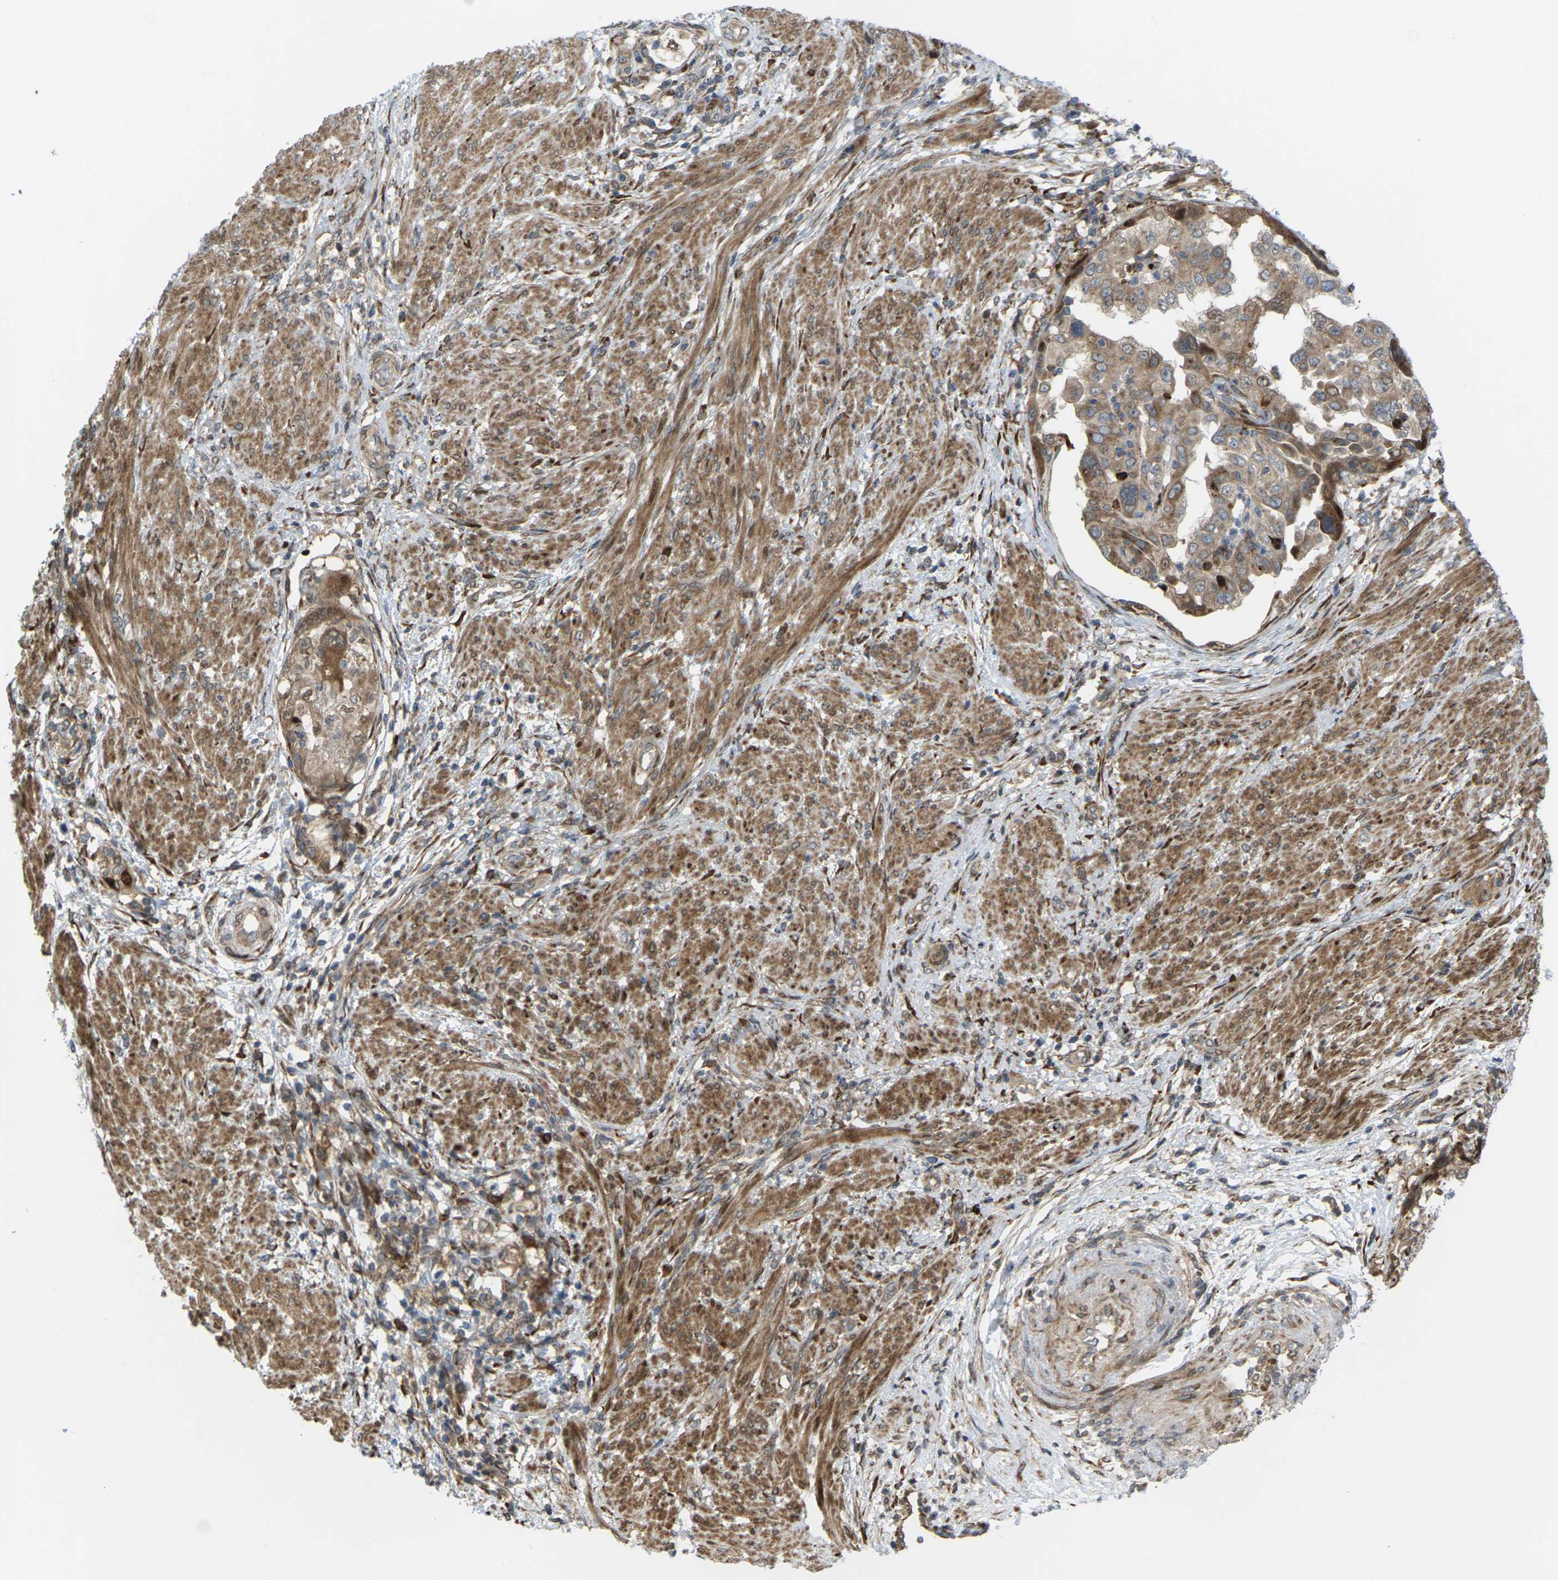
{"staining": {"intensity": "moderate", "quantity": ">75%", "location": "cytoplasmic/membranous,nuclear"}, "tissue": "endometrial cancer", "cell_type": "Tumor cells", "image_type": "cancer", "snomed": [{"axis": "morphology", "description": "Adenocarcinoma, NOS"}, {"axis": "topography", "description": "Endometrium"}], "caption": "A photomicrograph showing moderate cytoplasmic/membranous and nuclear positivity in about >75% of tumor cells in adenocarcinoma (endometrial), as visualized by brown immunohistochemical staining.", "gene": "ROBO1", "patient": {"sex": "female", "age": 85}}